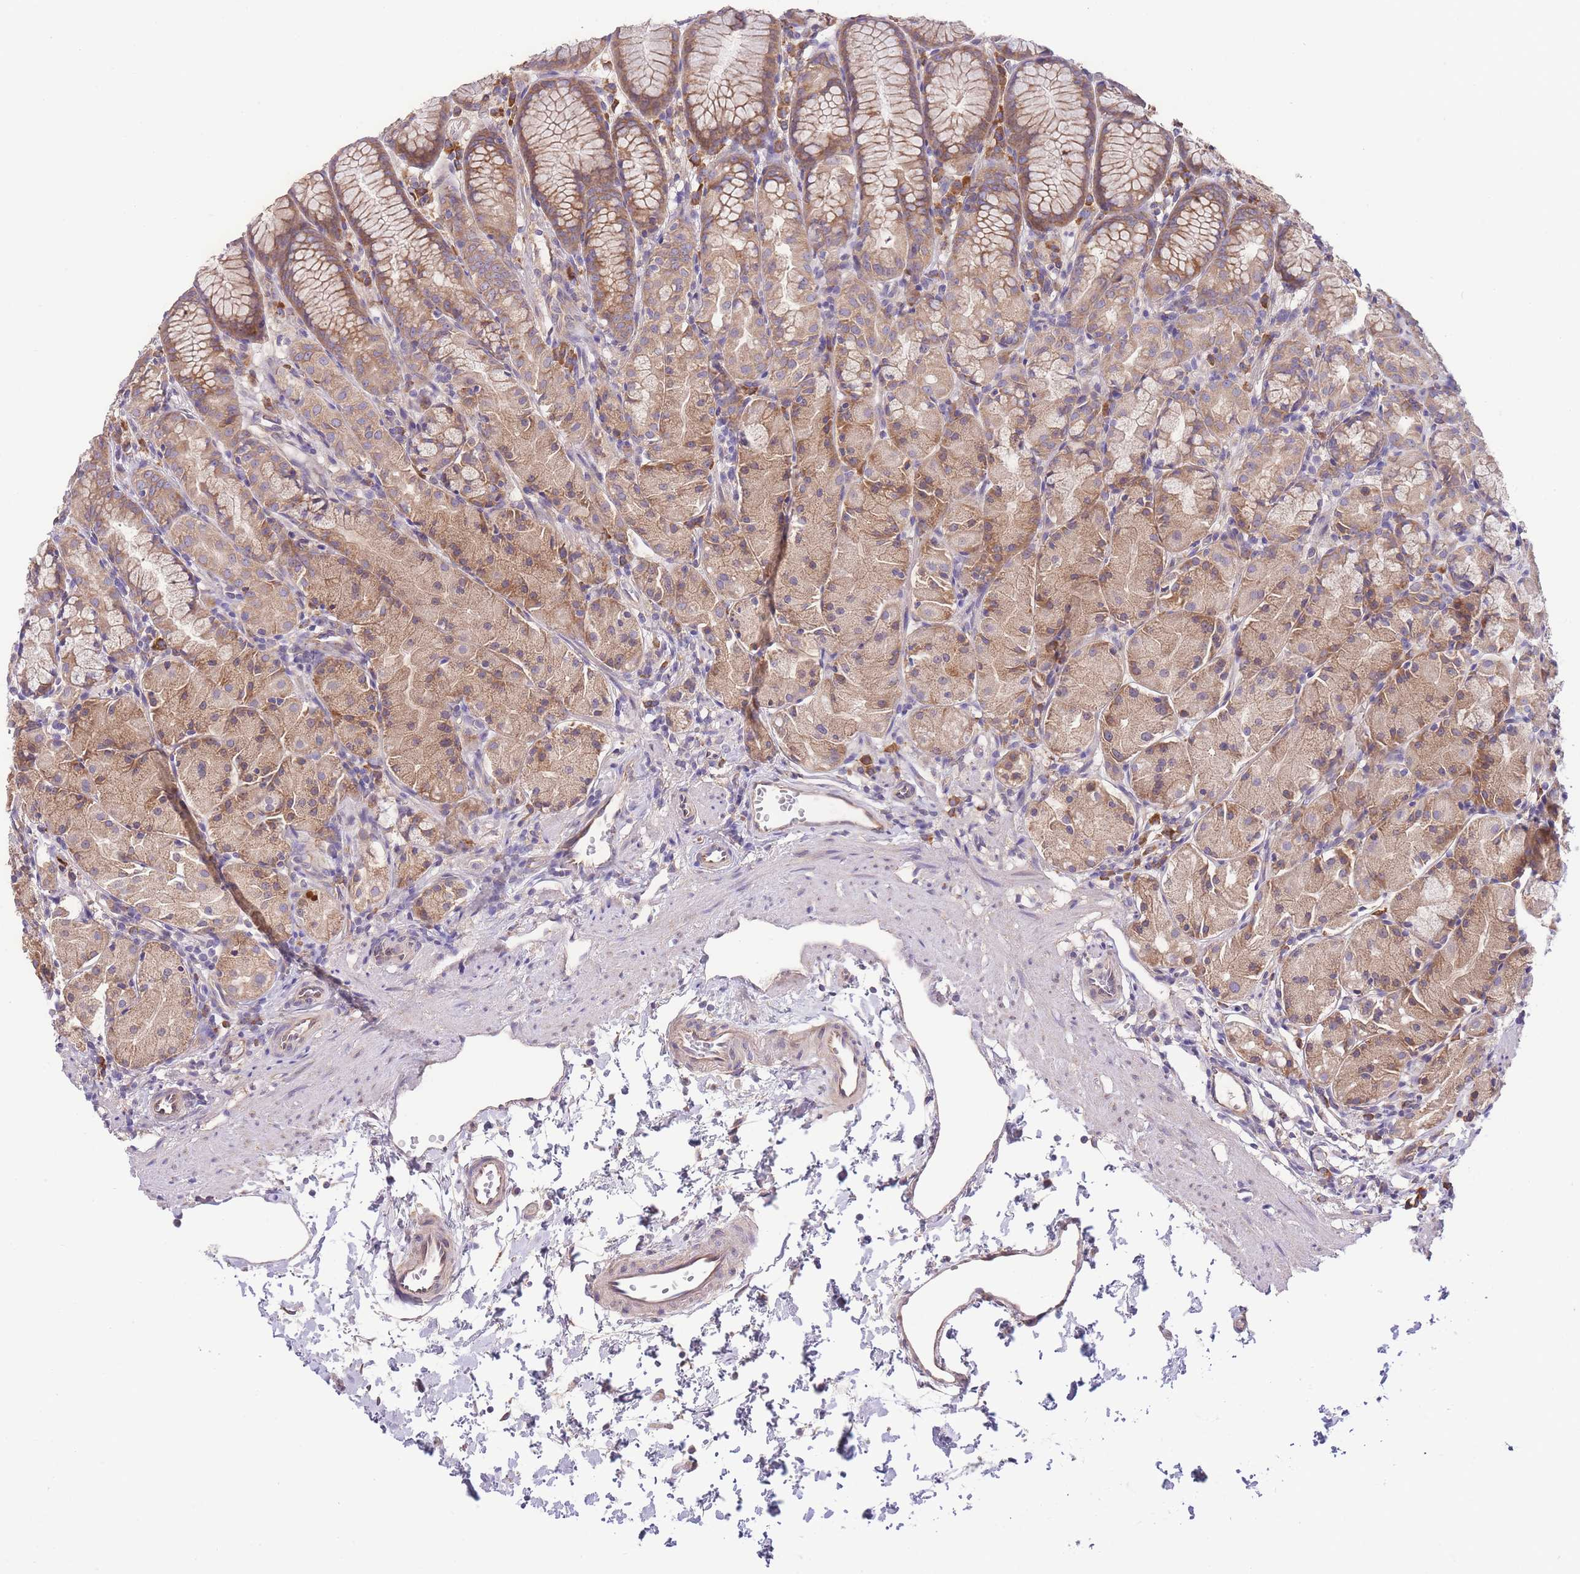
{"staining": {"intensity": "moderate", "quantity": ">75%", "location": "cytoplasmic/membranous"}, "tissue": "stomach", "cell_type": "Glandular cells", "image_type": "normal", "snomed": [{"axis": "morphology", "description": "Normal tissue, NOS"}, {"axis": "topography", "description": "Stomach, upper"}], "caption": "Brown immunohistochemical staining in normal human stomach displays moderate cytoplasmic/membranous expression in approximately >75% of glandular cells.", "gene": "BEX1", "patient": {"sex": "male", "age": 47}}